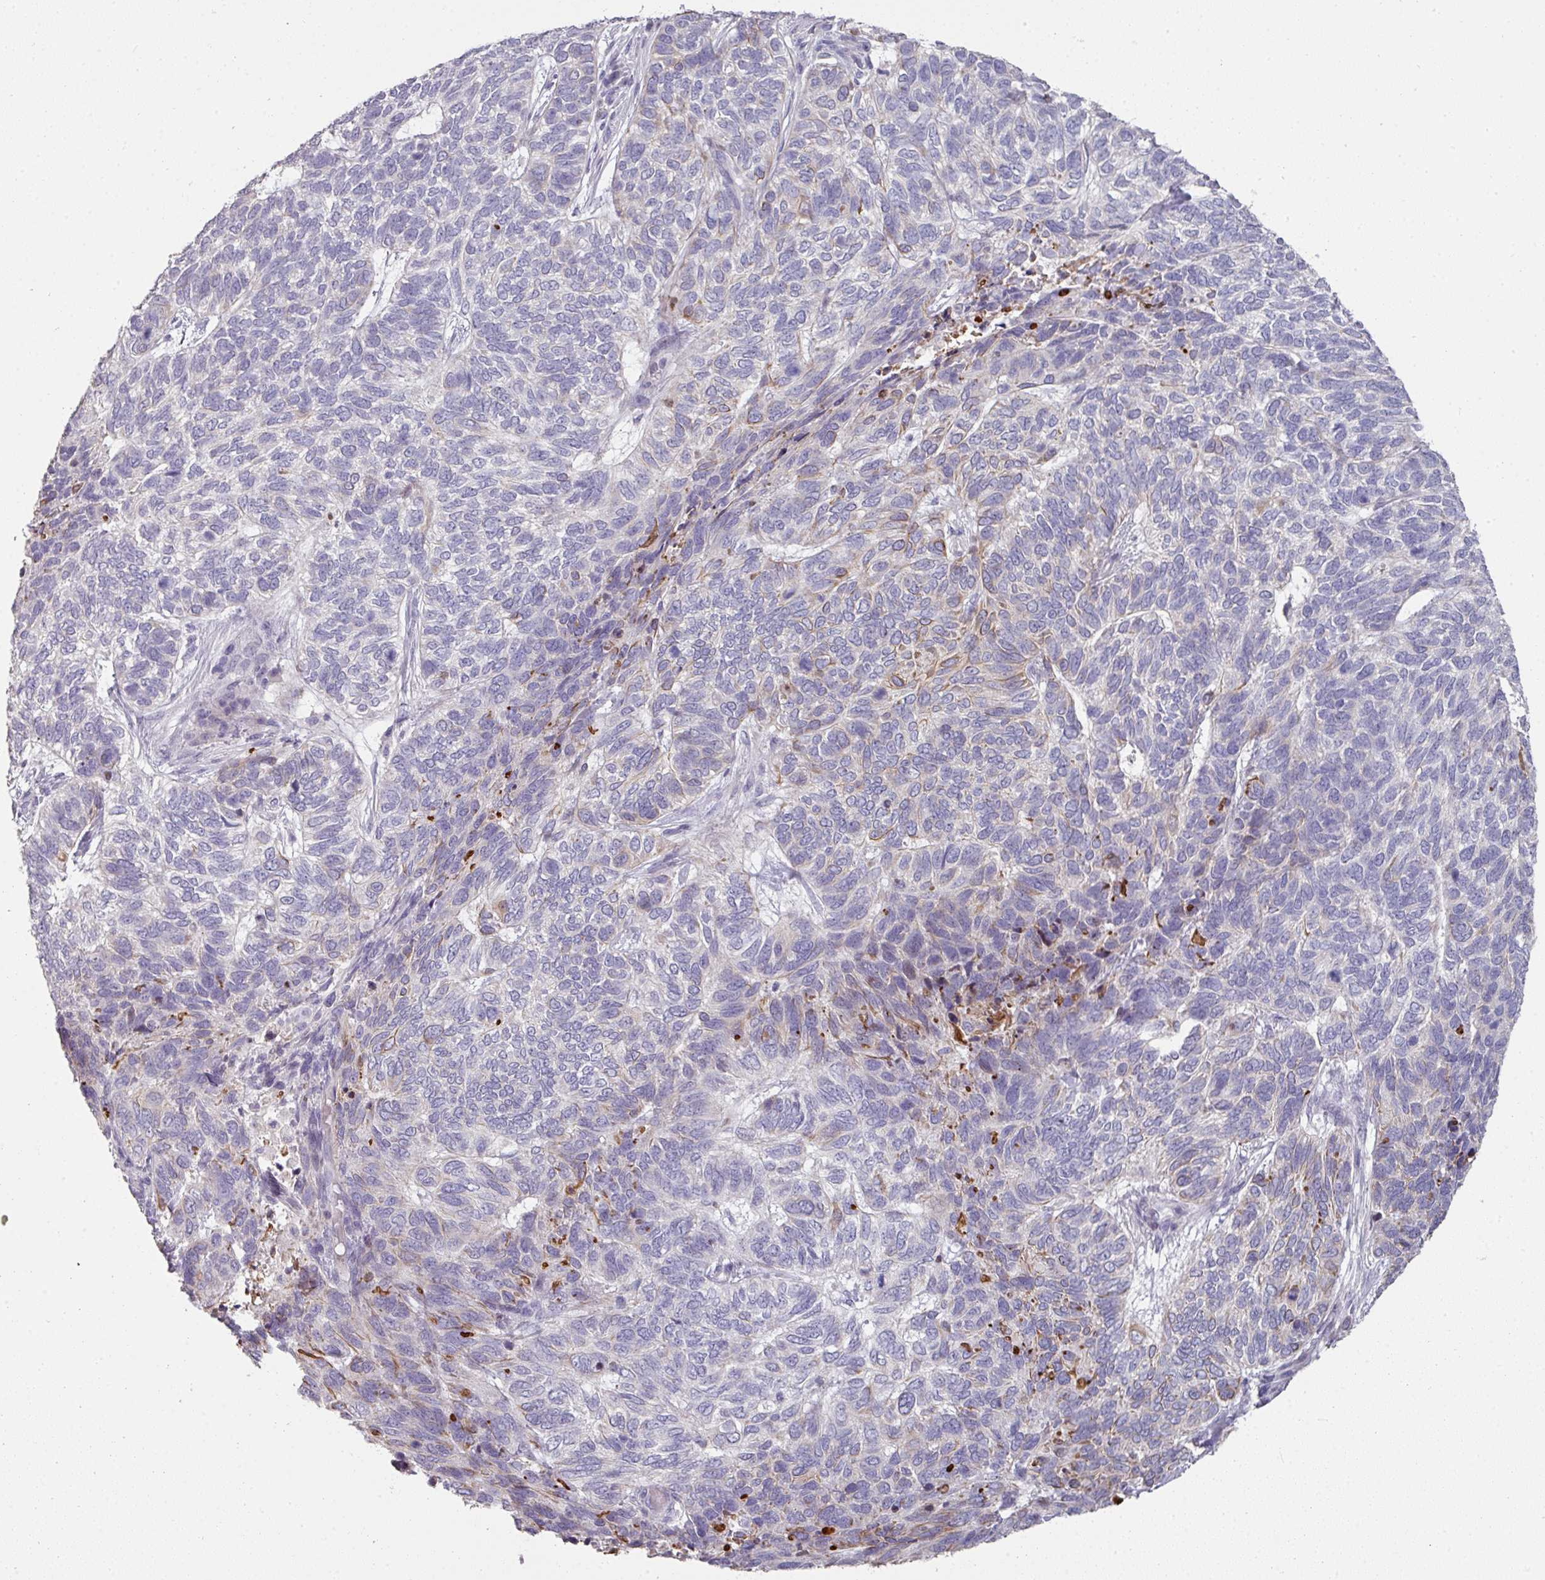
{"staining": {"intensity": "moderate", "quantity": "<25%", "location": "cytoplasmic/membranous"}, "tissue": "skin cancer", "cell_type": "Tumor cells", "image_type": "cancer", "snomed": [{"axis": "morphology", "description": "Basal cell carcinoma"}, {"axis": "topography", "description": "Skin"}], "caption": "A brown stain shows moderate cytoplasmic/membranous positivity of a protein in skin basal cell carcinoma tumor cells.", "gene": "GTF2H3", "patient": {"sex": "female", "age": 65}}